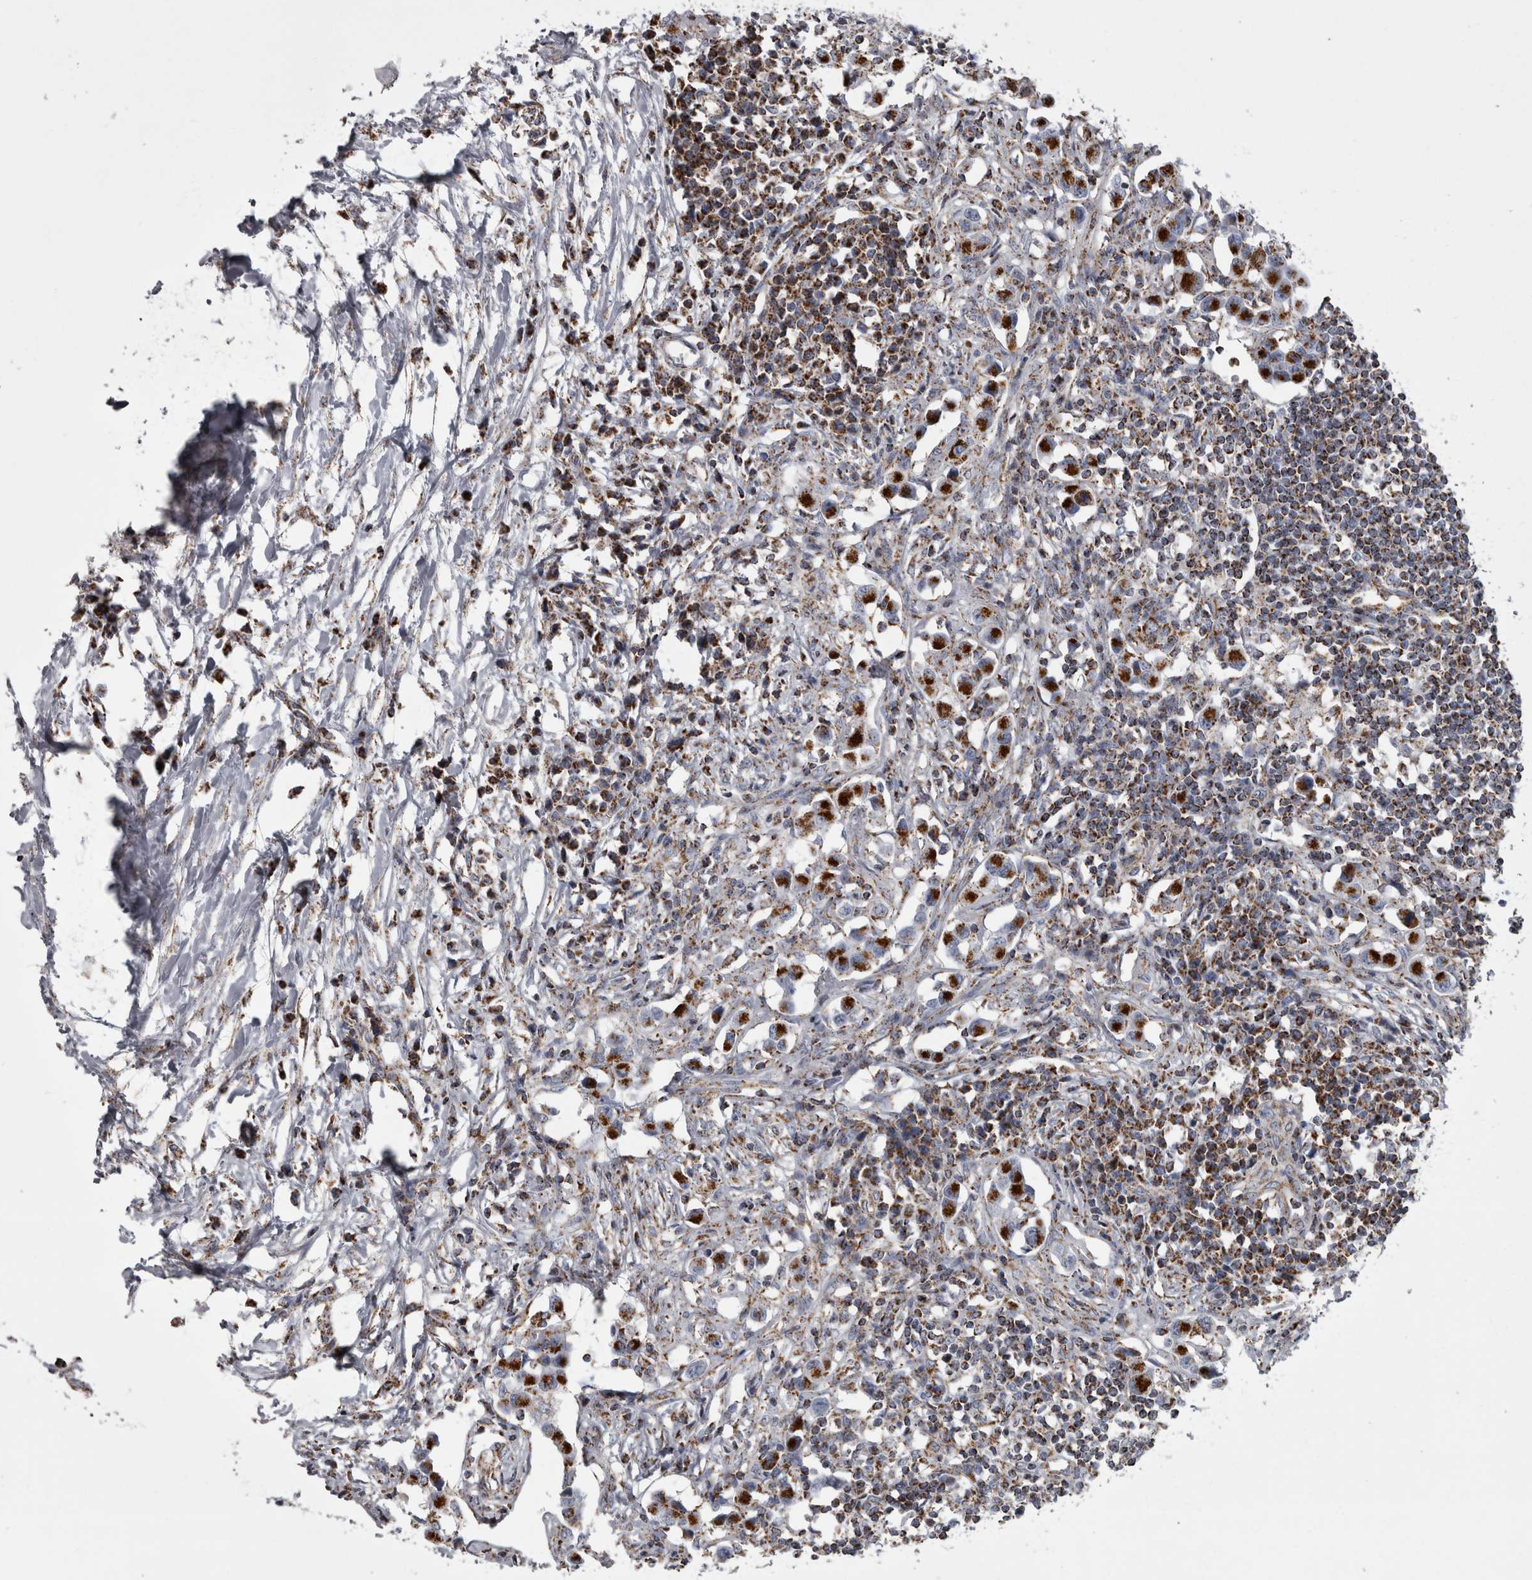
{"staining": {"intensity": "strong", "quantity": ">75%", "location": "cytoplasmic/membranous"}, "tissue": "lymph node", "cell_type": "Germinal center cells", "image_type": "normal", "snomed": [{"axis": "morphology", "description": "Normal tissue, NOS"}, {"axis": "morphology", "description": "Malignant melanoma, Metastatic site"}, {"axis": "topography", "description": "Lymph node"}], "caption": "DAB immunohistochemical staining of benign lymph node reveals strong cytoplasmic/membranous protein staining in about >75% of germinal center cells.", "gene": "MDH2", "patient": {"sex": "male", "age": 41}}